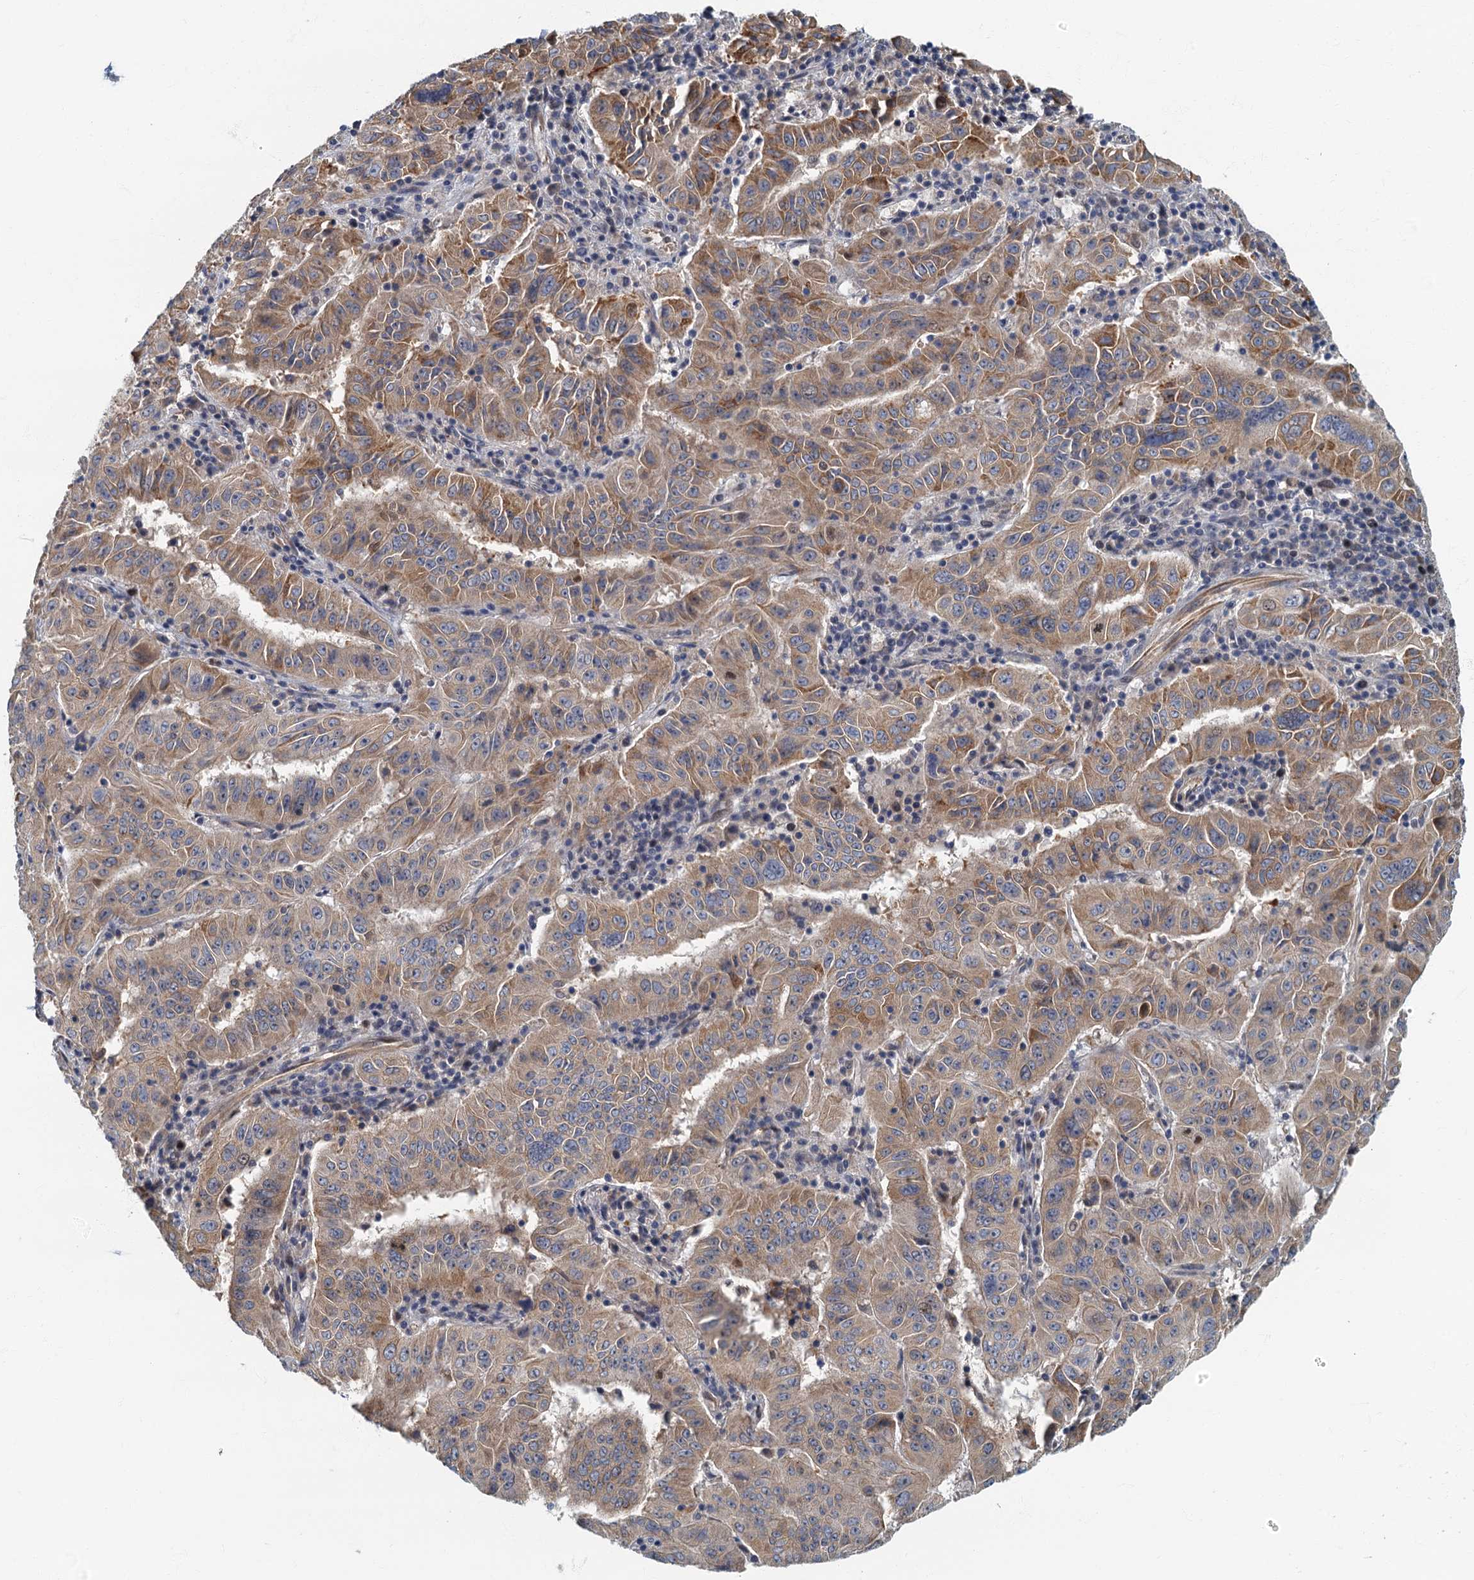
{"staining": {"intensity": "weak", "quantity": "25%-75%", "location": "cytoplasmic/membranous"}, "tissue": "pancreatic cancer", "cell_type": "Tumor cells", "image_type": "cancer", "snomed": [{"axis": "morphology", "description": "Adenocarcinoma, NOS"}, {"axis": "topography", "description": "Pancreas"}], "caption": "A high-resolution histopathology image shows immunohistochemistry (IHC) staining of pancreatic cancer, which reveals weak cytoplasmic/membranous expression in about 25%-75% of tumor cells.", "gene": "CKAP2L", "patient": {"sex": "male", "age": 63}}